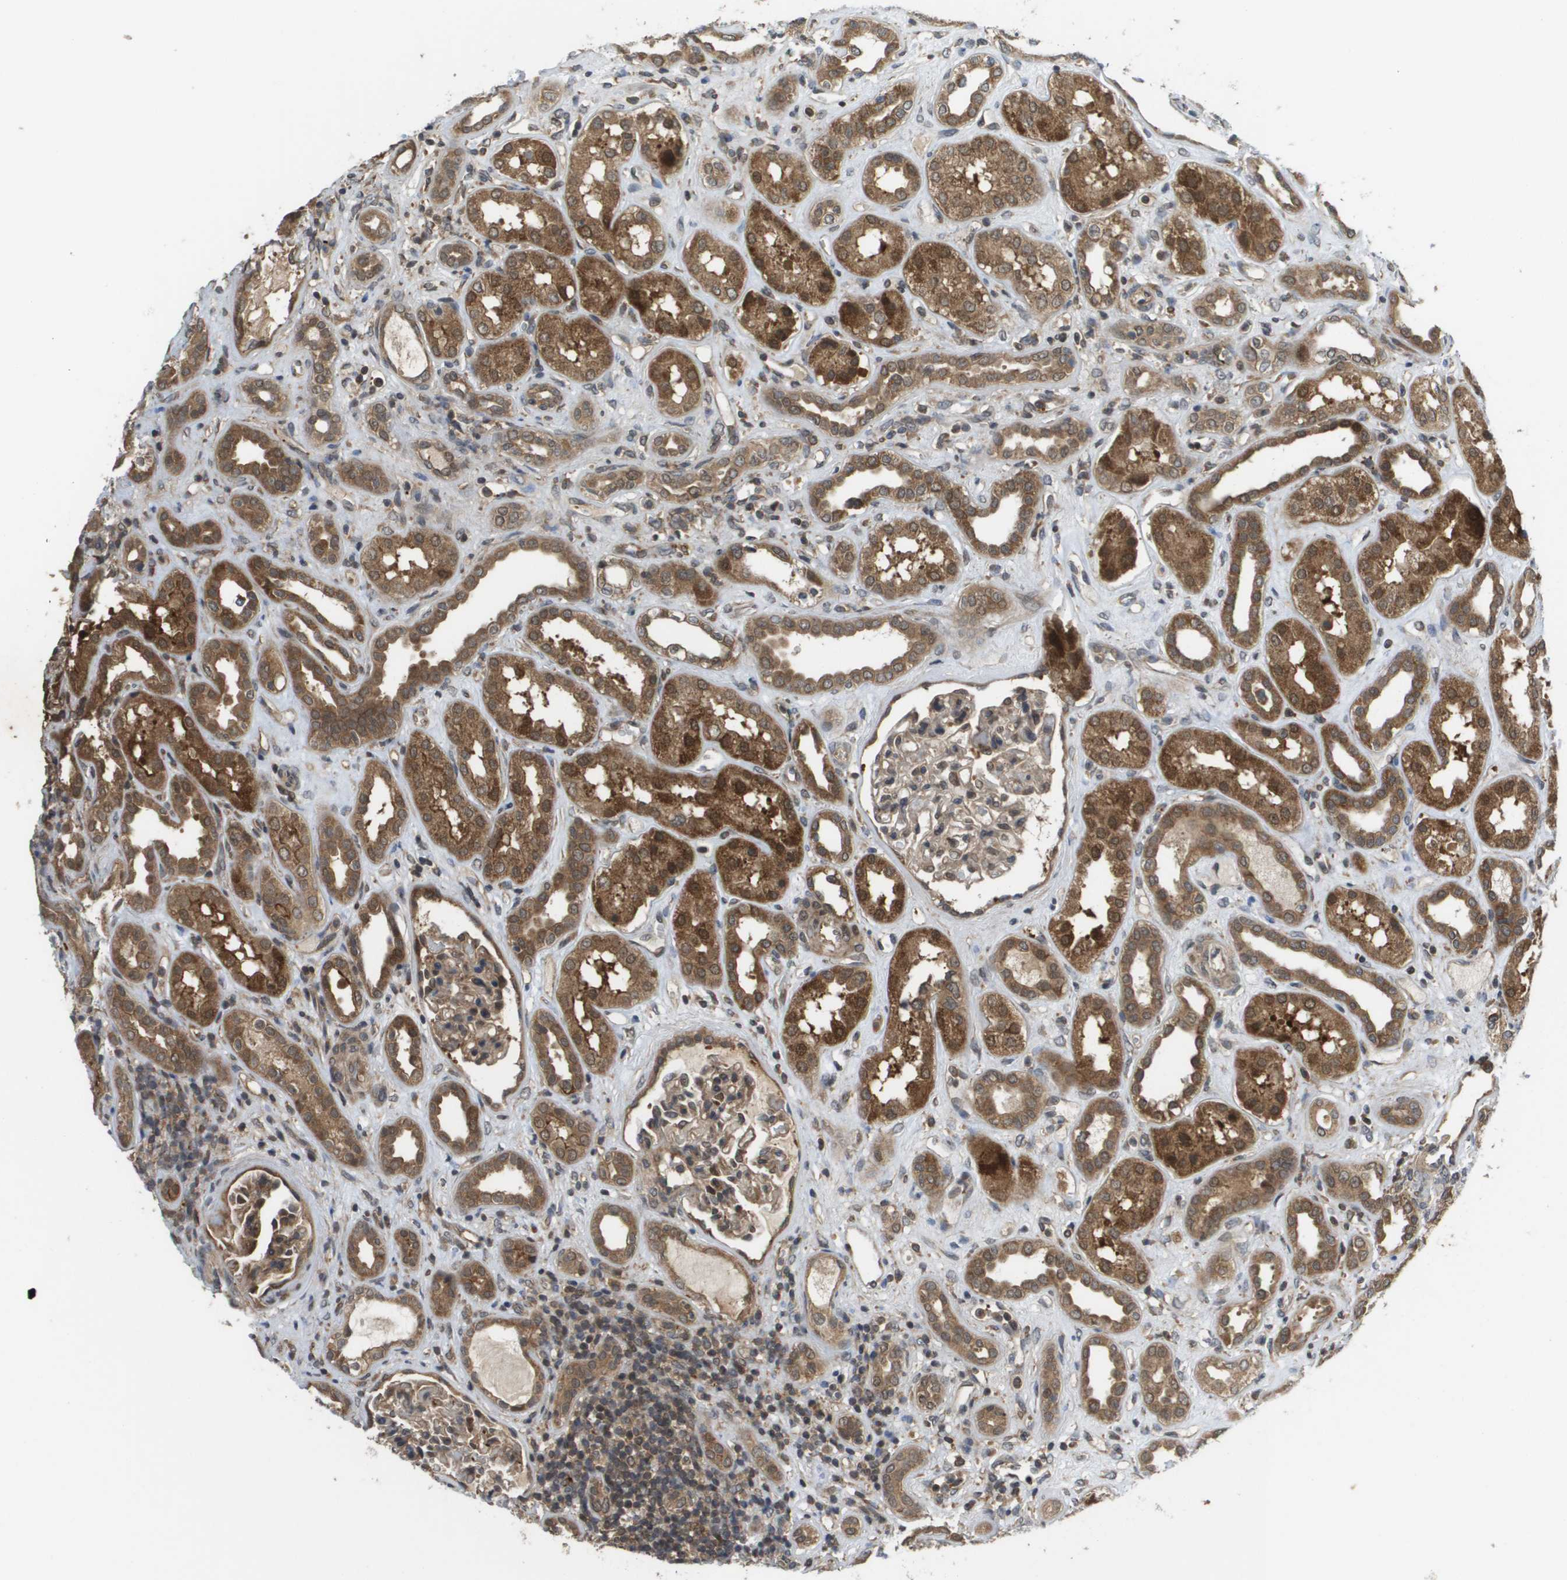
{"staining": {"intensity": "moderate", "quantity": "25%-75%", "location": "cytoplasmic/membranous,nuclear"}, "tissue": "kidney", "cell_type": "Cells in glomeruli", "image_type": "normal", "snomed": [{"axis": "morphology", "description": "Normal tissue, NOS"}, {"axis": "topography", "description": "Kidney"}], "caption": "The histopathology image shows staining of normal kidney, revealing moderate cytoplasmic/membranous,nuclear protein positivity (brown color) within cells in glomeruli.", "gene": "RBM38", "patient": {"sex": "male", "age": 59}}